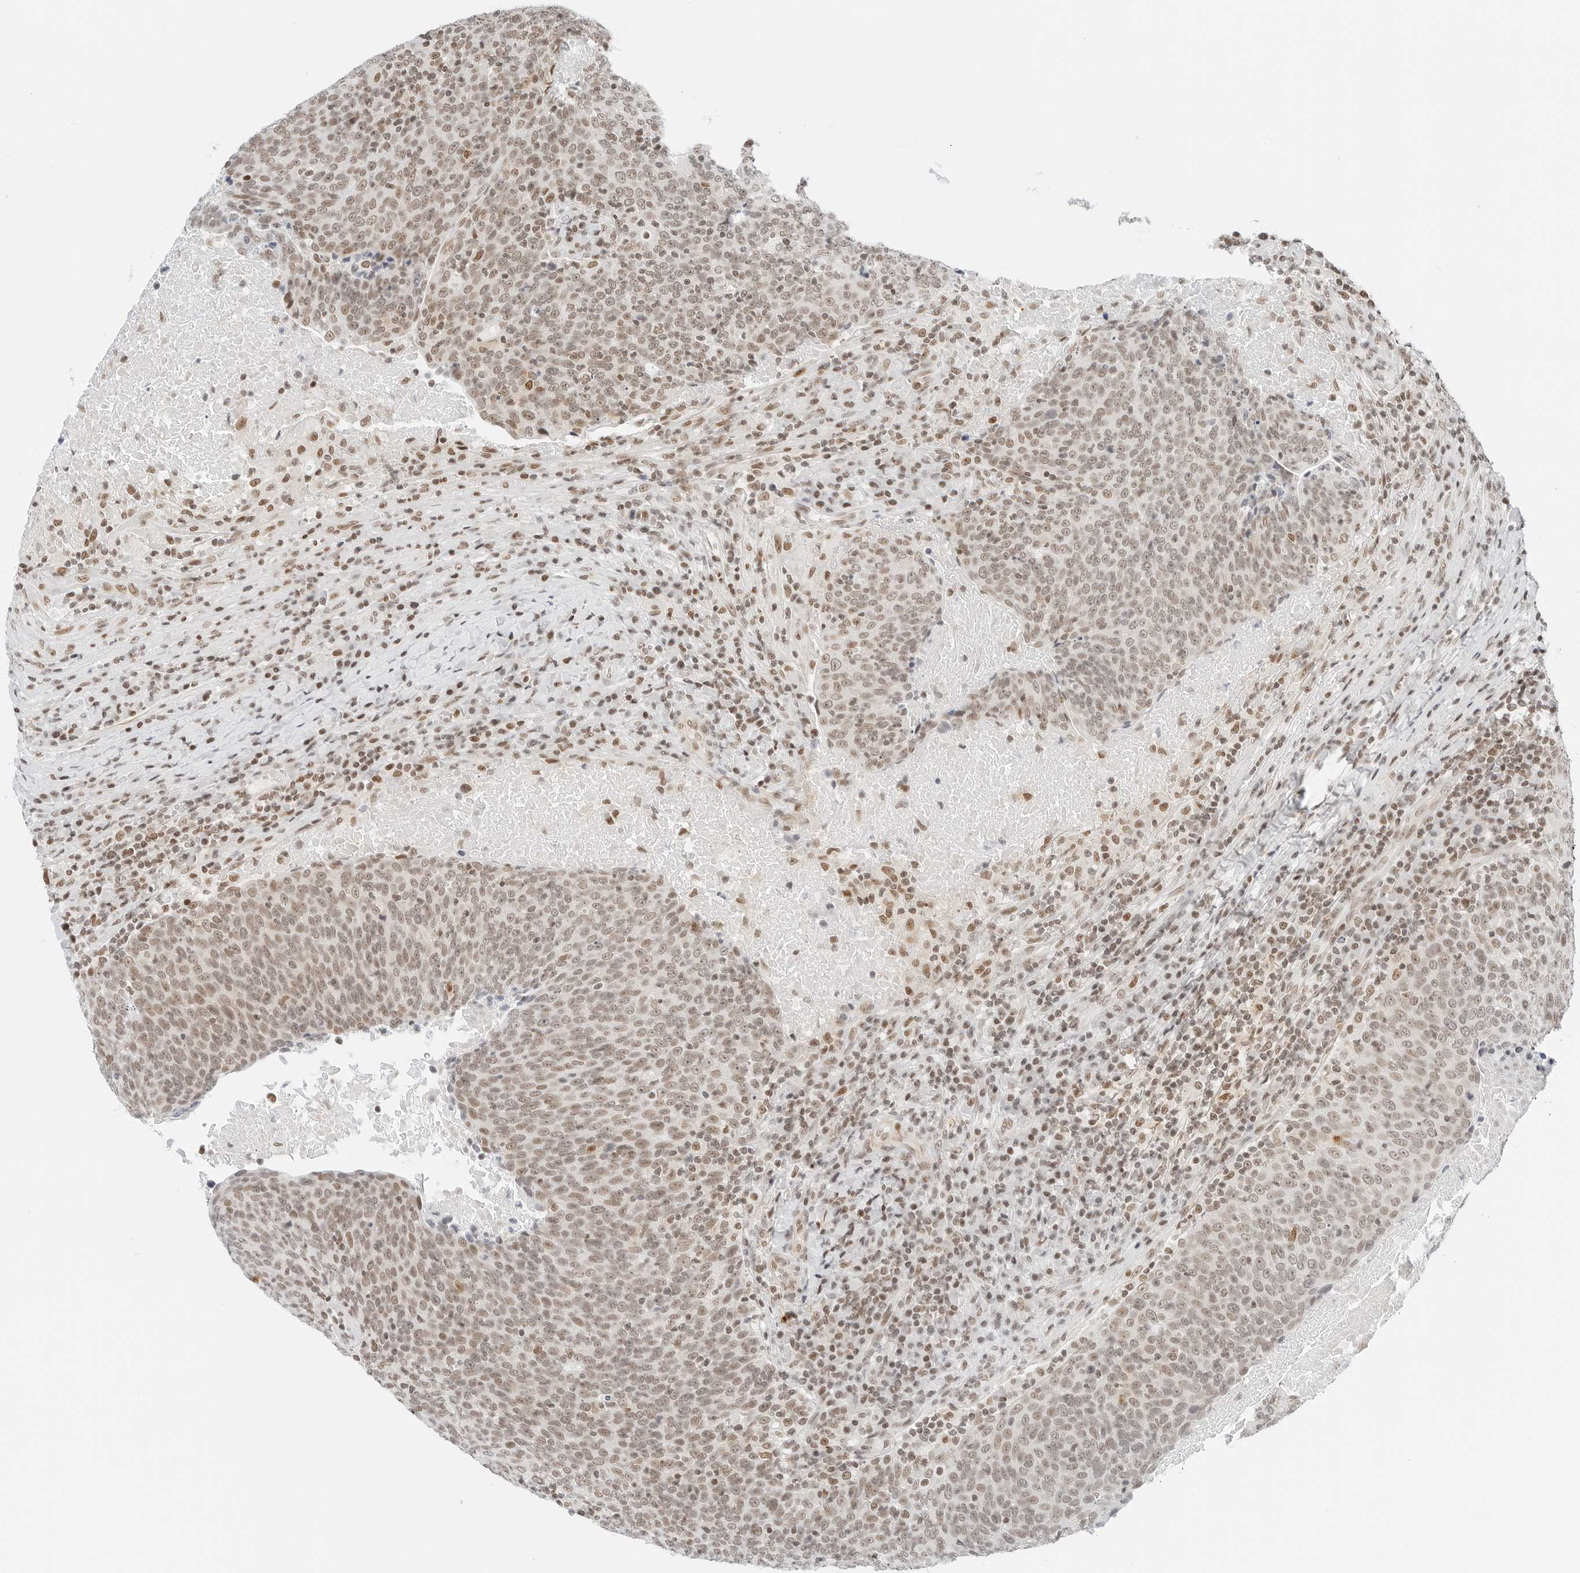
{"staining": {"intensity": "moderate", "quantity": ">75%", "location": "nuclear"}, "tissue": "head and neck cancer", "cell_type": "Tumor cells", "image_type": "cancer", "snomed": [{"axis": "morphology", "description": "Squamous cell carcinoma, NOS"}, {"axis": "morphology", "description": "Squamous cell carcinoma, metastatic, NOS"}, {"axis": "topography", "description": "Lymph node"}, {"axis": "topography", "description": "Head-Neck"}], "caption": "Immunohistochemical staining of human head and neck squamous cell carcinoma reveals medium levels of moderate nuclear protein expression in about >75% of tumor cells.", "gene": "CRTC2", "patient": {"sex": "male", "age": 62}}